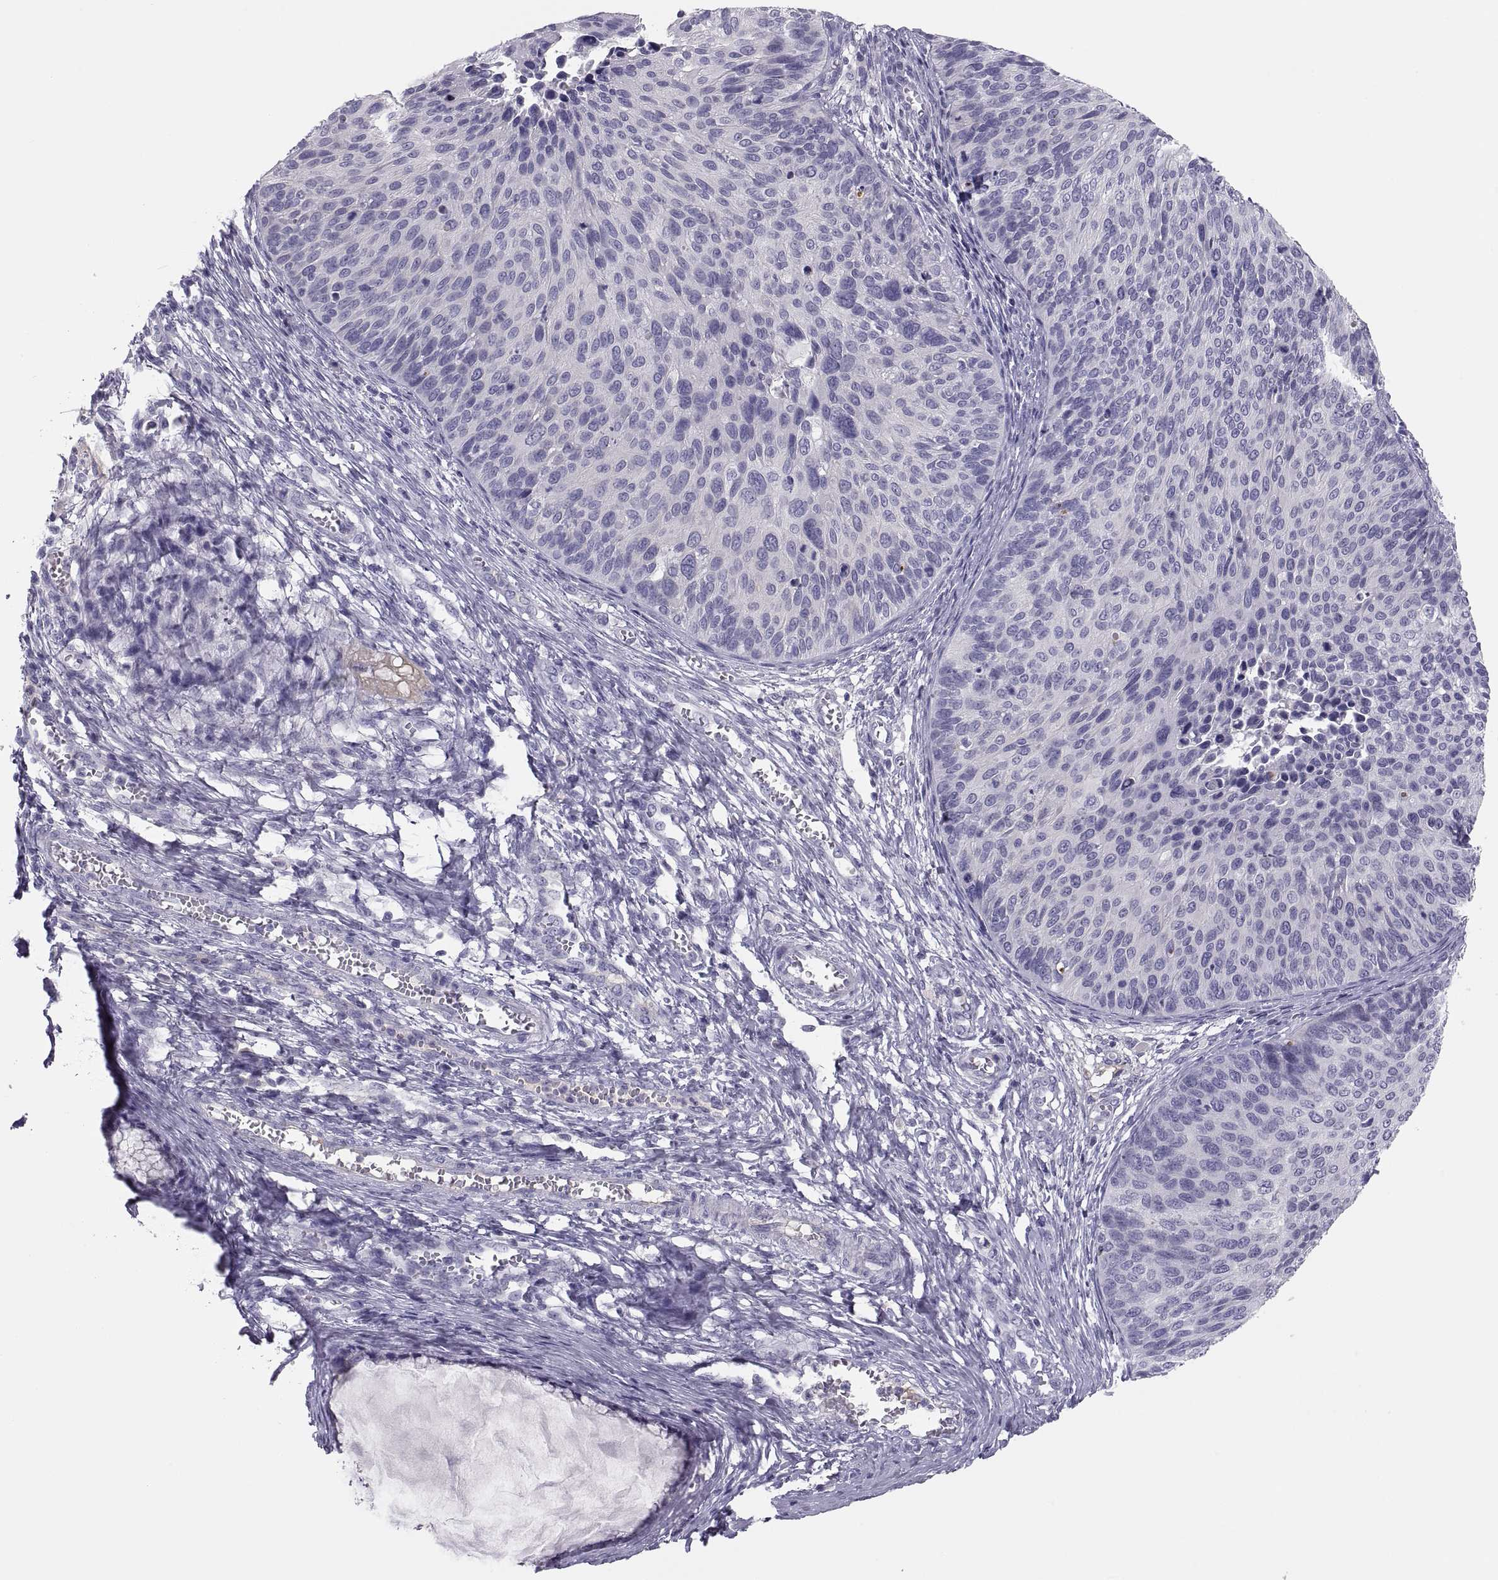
{"staining": {"intensity": "negative", "quantity": "none", "location": "none"}, "tissue": "cervical cancer", "cell_type": "Tumor cells", "image_type": "cancer", "snomed": [{"axis": "morphology", "description": "Squamous cell carcinoma, NOS"}, {"axis": "topography", "description": "Cervix"}], "caption": "This is an immunohistochemistry photomicrograph of human squamous cell carcinoma (cervical). There is no expression in tumor cells.", "gene": "MAGEB2", "patient": {"sex": "female", "age": 36}}